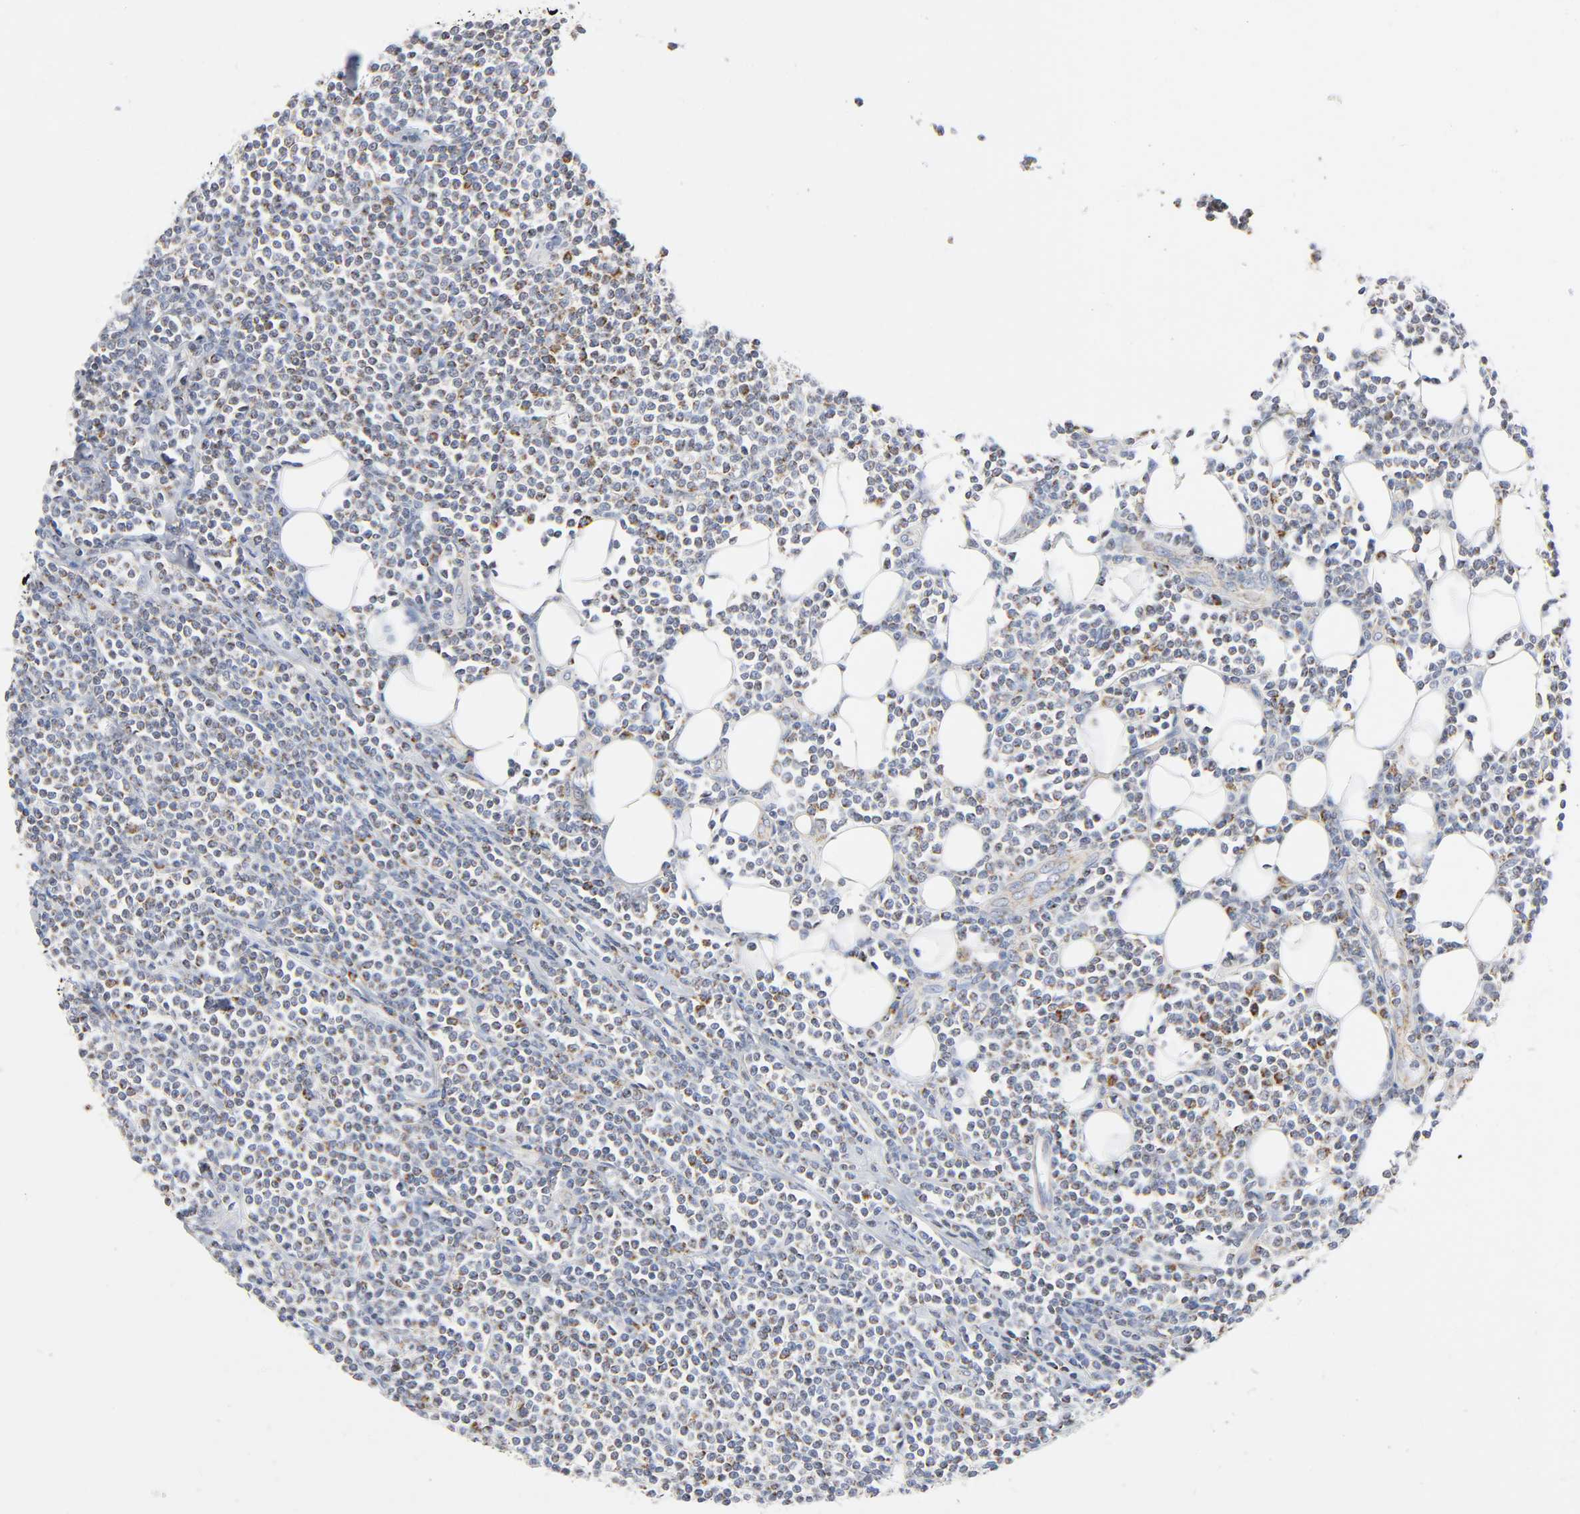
{"staining": {"intensity": "moderate", "quantity": "25%-75%", "location": "cytoplasmic/membranous"}, "tissue": "lymphoma", "cell_type": "Tumor cells", "image_type": "cancer", "snomed": [{"axis": "morphology", "description": "Malignant lymphoma, non-Hodgkin's type, Low grade"}, {"axis": "topography", "description": "Soft tissue"}], "caption": "IHC (DAB (3,3'-diaminobenzidine)) staining of lymphoma exhibits moderate cytoplasmic/membranous protein expression in about 25%-75% of tumor cells. (DAB (3,3'-diaminobenzidine) IHC with brightfield microscopy, high magnification).", "gene": "BAK1", "patient": {"sex": "male", "age": 92}}